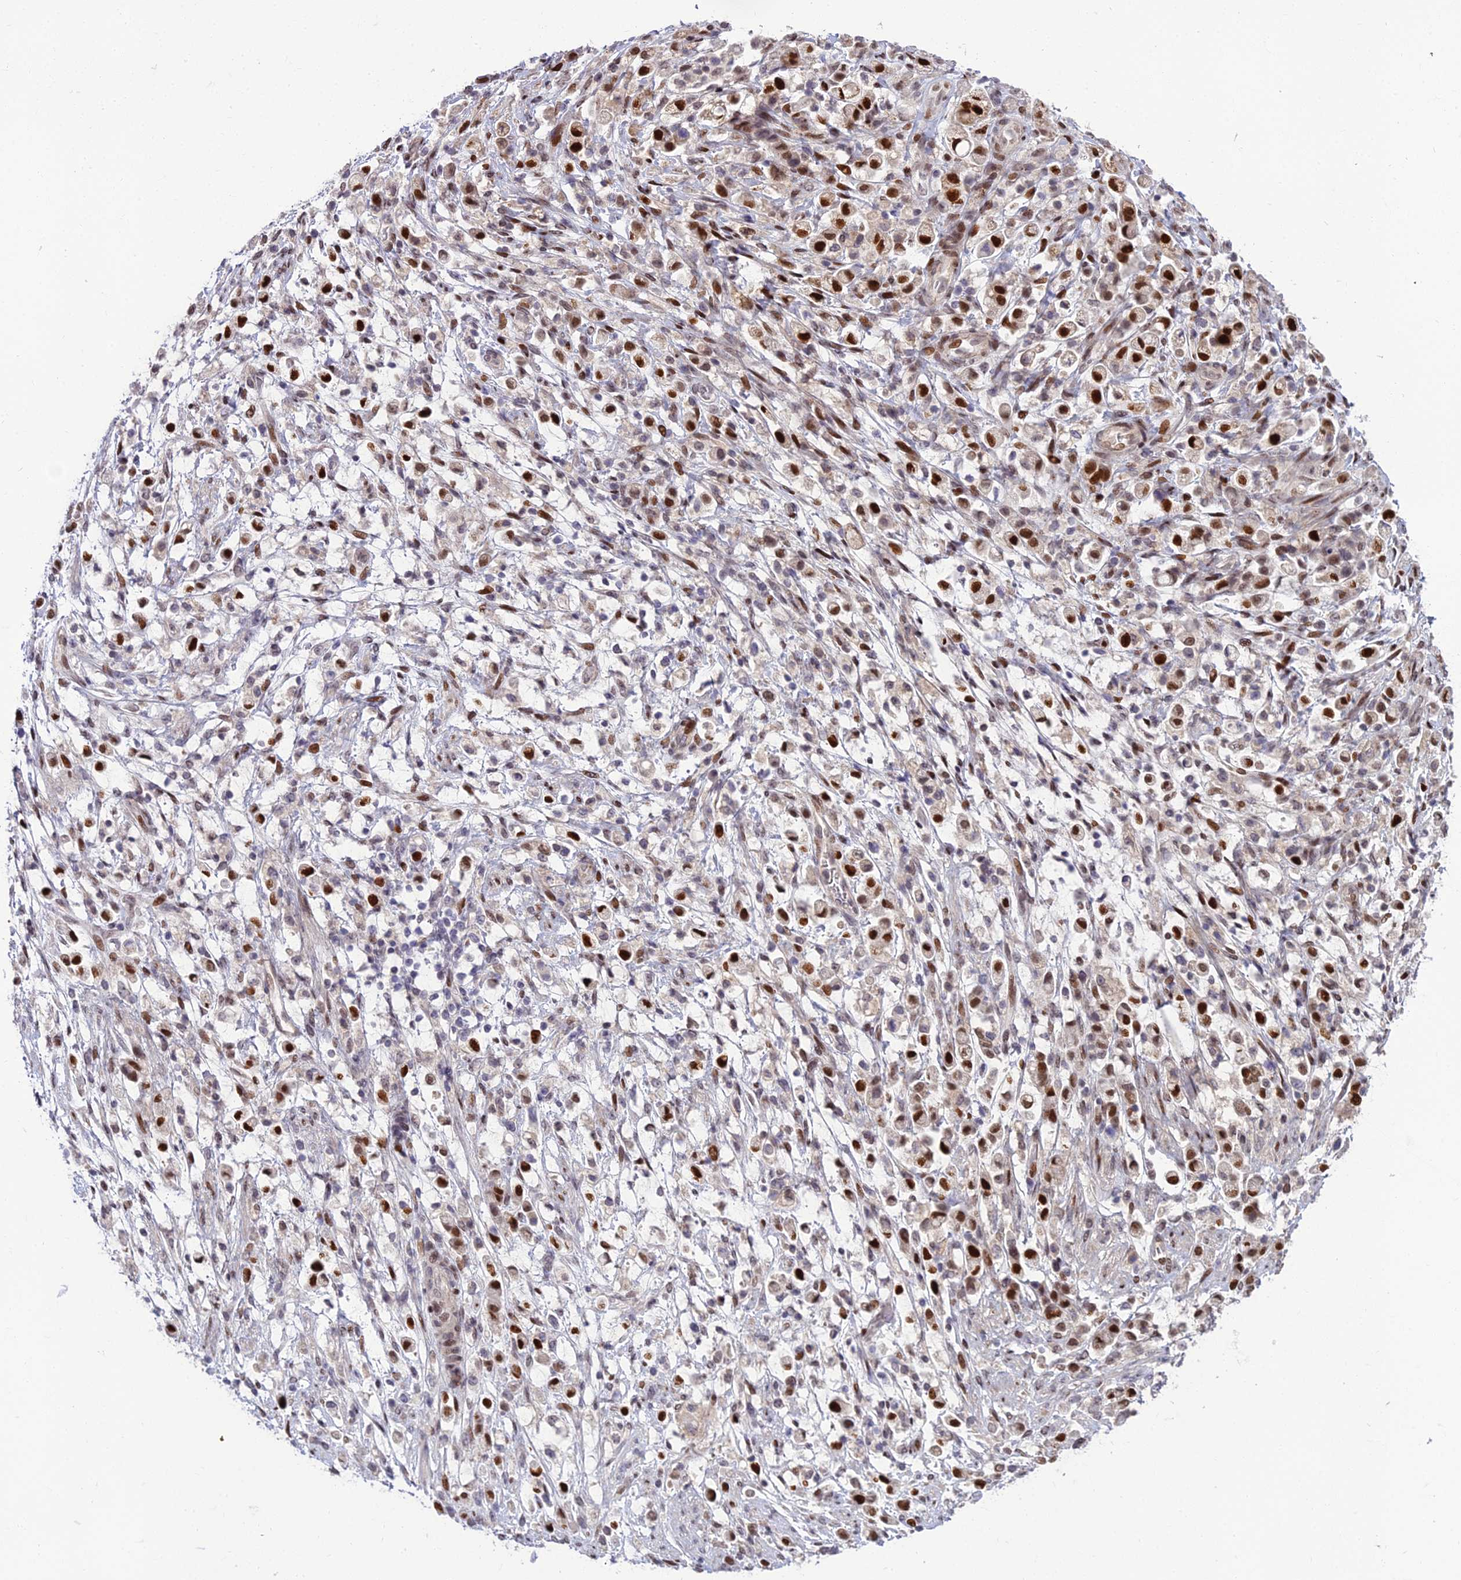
{"staining": {"intensity": "strong", "quantity": ">75%", "location": "nuclear"}, "tissue": "stomach cancer", "cell_type": "Tumor cells", "image_type": "cancer", "snomed": [{"axis": "morphology", "description": "Adenocarcinoma, NOS"}, {"axis": "topography", "description": "Stomach"}], "caption": "A high-resolution micrograph shows immunohistochemistry staining of adenocarcinoma (stomach), which displays strong nuclear staining in about >75% of tumor cells. The protein is stained brown, and the nuclei are stained in blue (DAB IHC with brightfield microscopy, high magnification).", "gene": "ZNF707", "patient": {"sex": "female", "age": 60}}